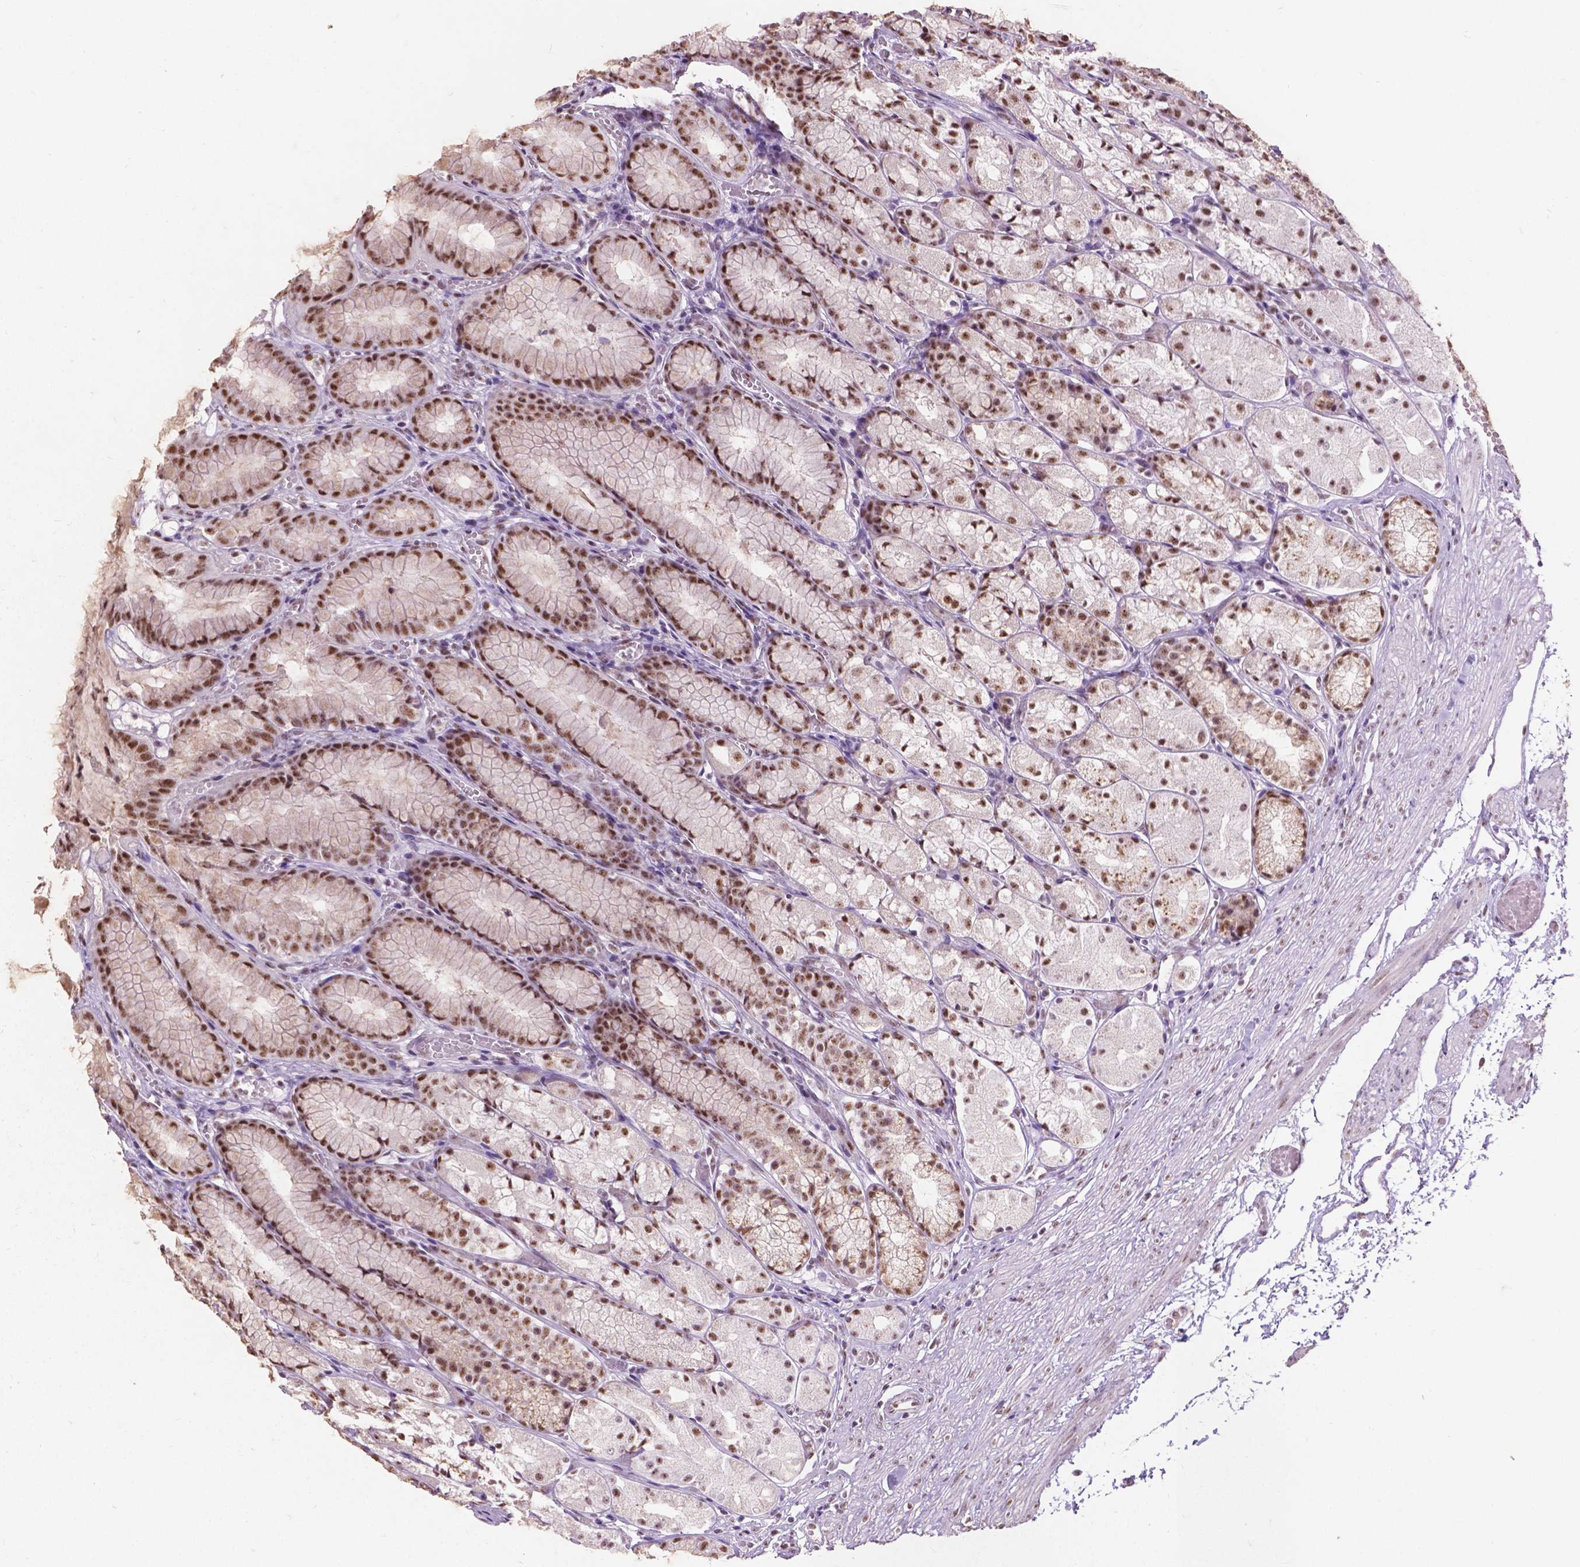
{"staining": {"intensity": "moderate", "quantity": ">75%", "location": "nuclear"}, "tissue": "stomach", "cell_type": "Glandular cells", "image_type": "normal", "snomed": [{"axis": "morphology", "description": "Normal tissue, NOS"}, {"axis": "topography", "description": "Stomach"}], "caption": "Moderate nuclear protein staining is identified in about >75% of glandular cells in stomach.", "gene": "COIL", "patient": {"sex": "male", "age": 70}}